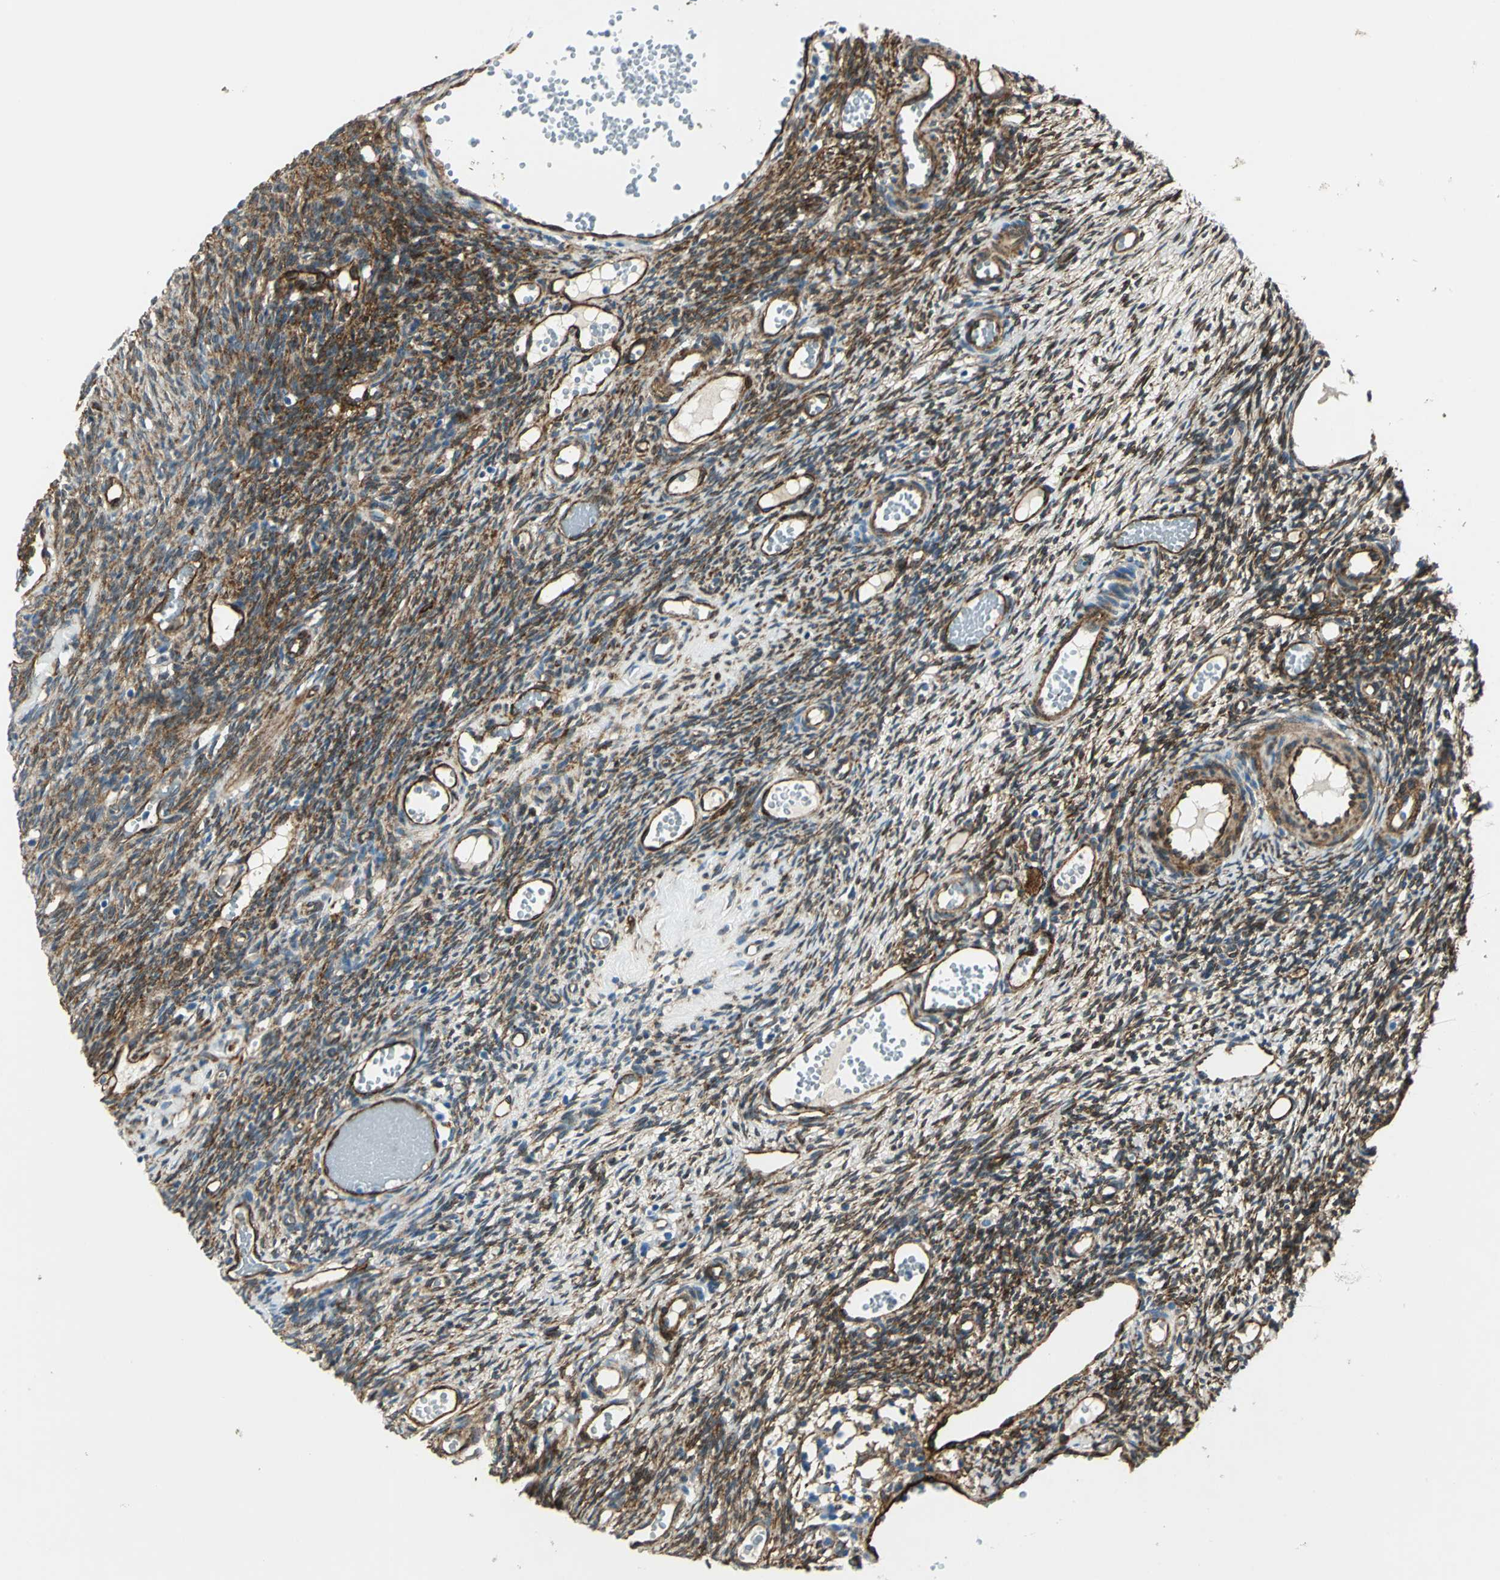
{"staining": {"intensity": "strong", "quantity": ">75%", "location": "cytoplasmic/membranous"}, "tissue": "ovary", "cell_type": "Follicle cells", "image_type": "normal", "snomed": [{"axis": "morphology", "description": "Normal tissue, NOS"}, {"axis": "topography", "description": "Ovary"}], "caption": "Immunohistochemical staining of normal ovary displays >75% levels of strong cytoplasmic/membranous protein expression in about >75% of follicle cells.", "gene": "HSPB1", "patient": {"sex": "female", "age": 35}}